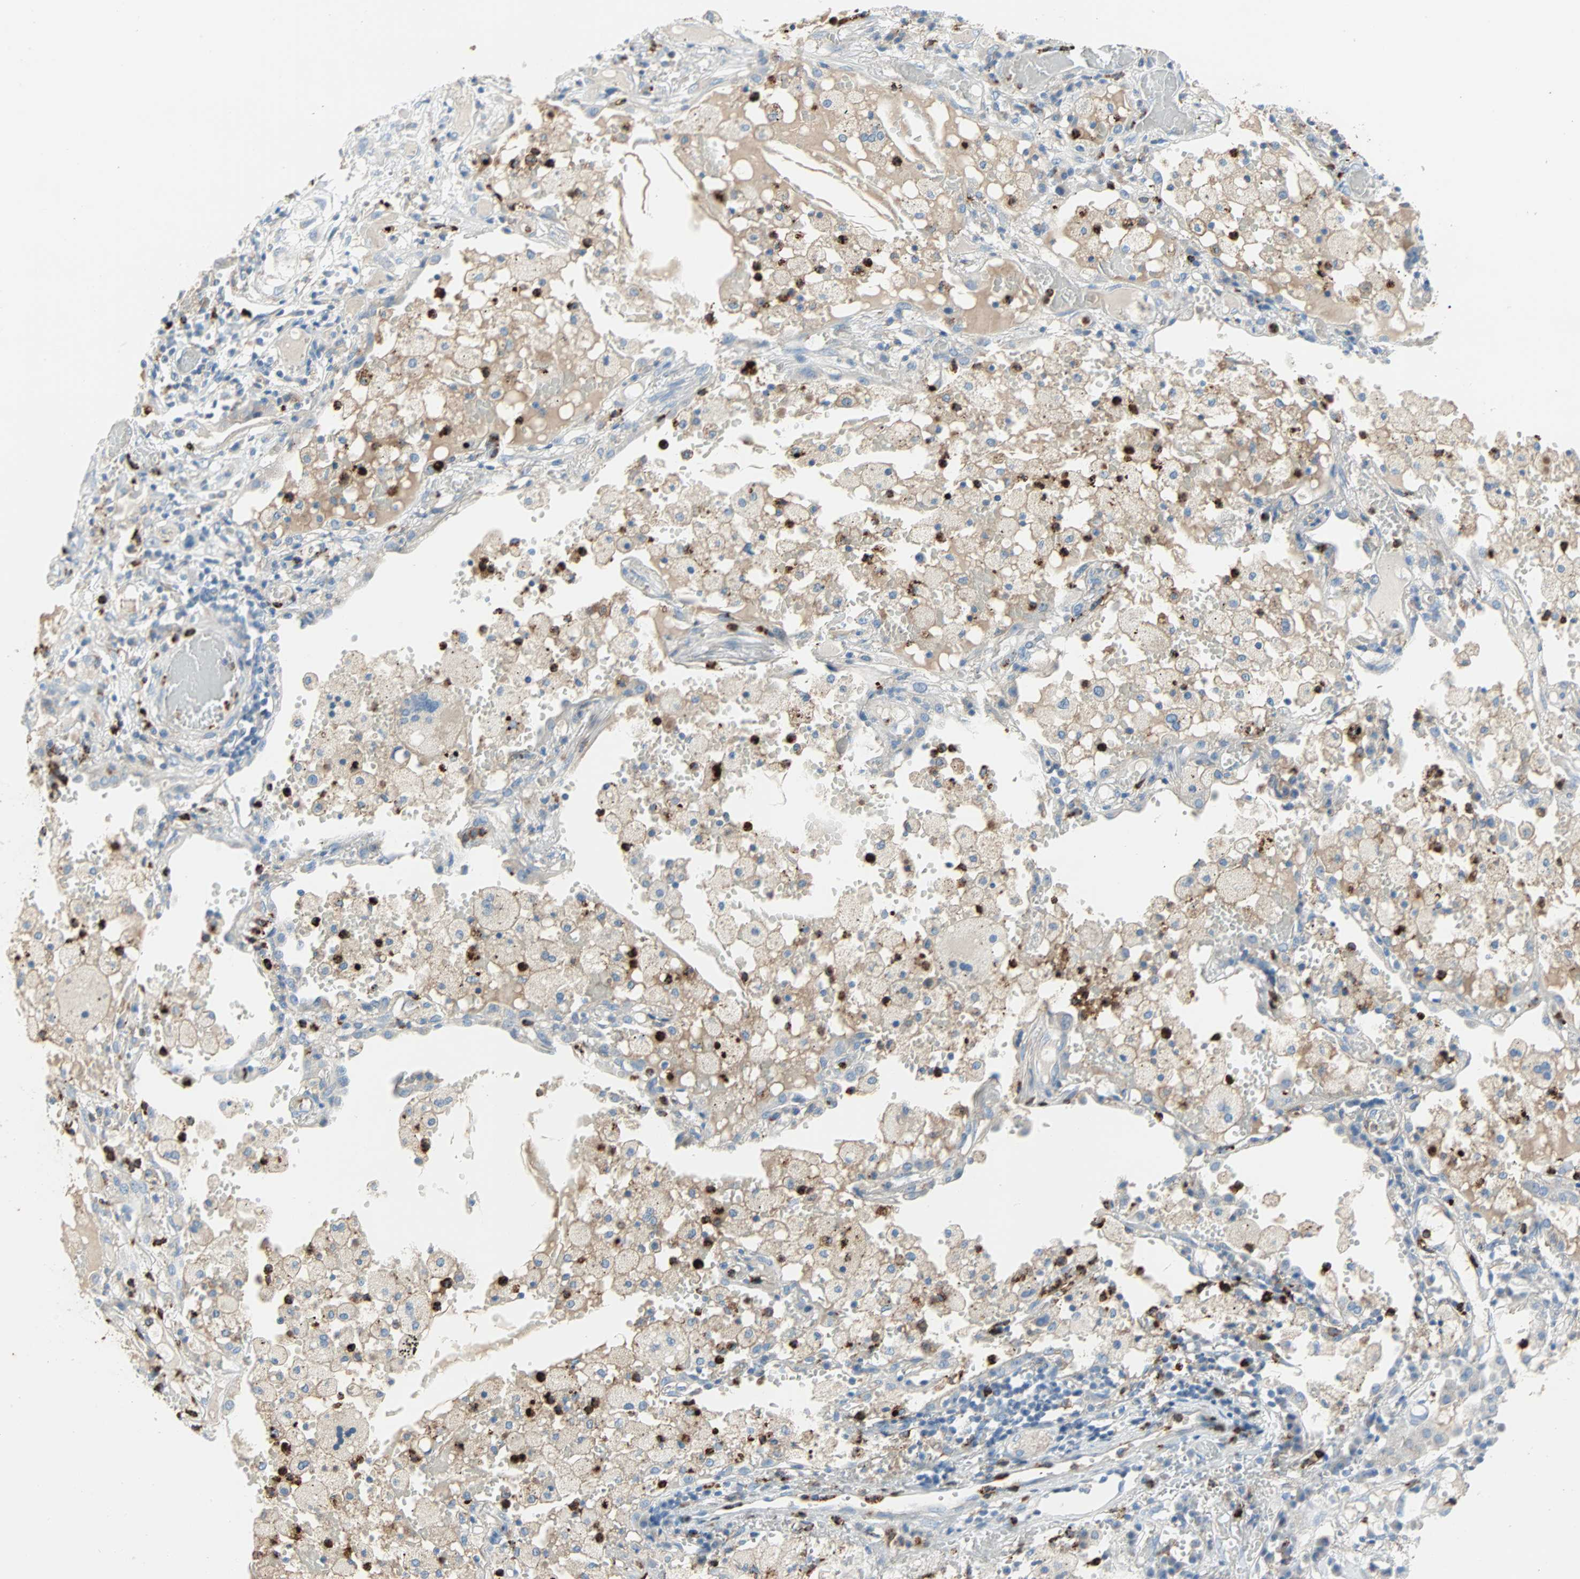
{"staining": {"intensity": "negative", "quantity": "none", "location": "none"}, "tissue": "lung cancer", "cell_type": "Tumor cells", "image_type": "cancer", "snomed": [{"axis": "morphology", "description": "Squamous cell carcinoma, NOS"}, {"axis": "topography", "description": "Lung"}], "caption": "An immunohistochemistry micrograph of lung cancer (squamous cell carcinoma) is shown. There is no staining in tumor cells of lung cancer (squamous cell carcinoma).", "gene": "CLEC4A", "patient": {"sex": "male", "age": 71}}